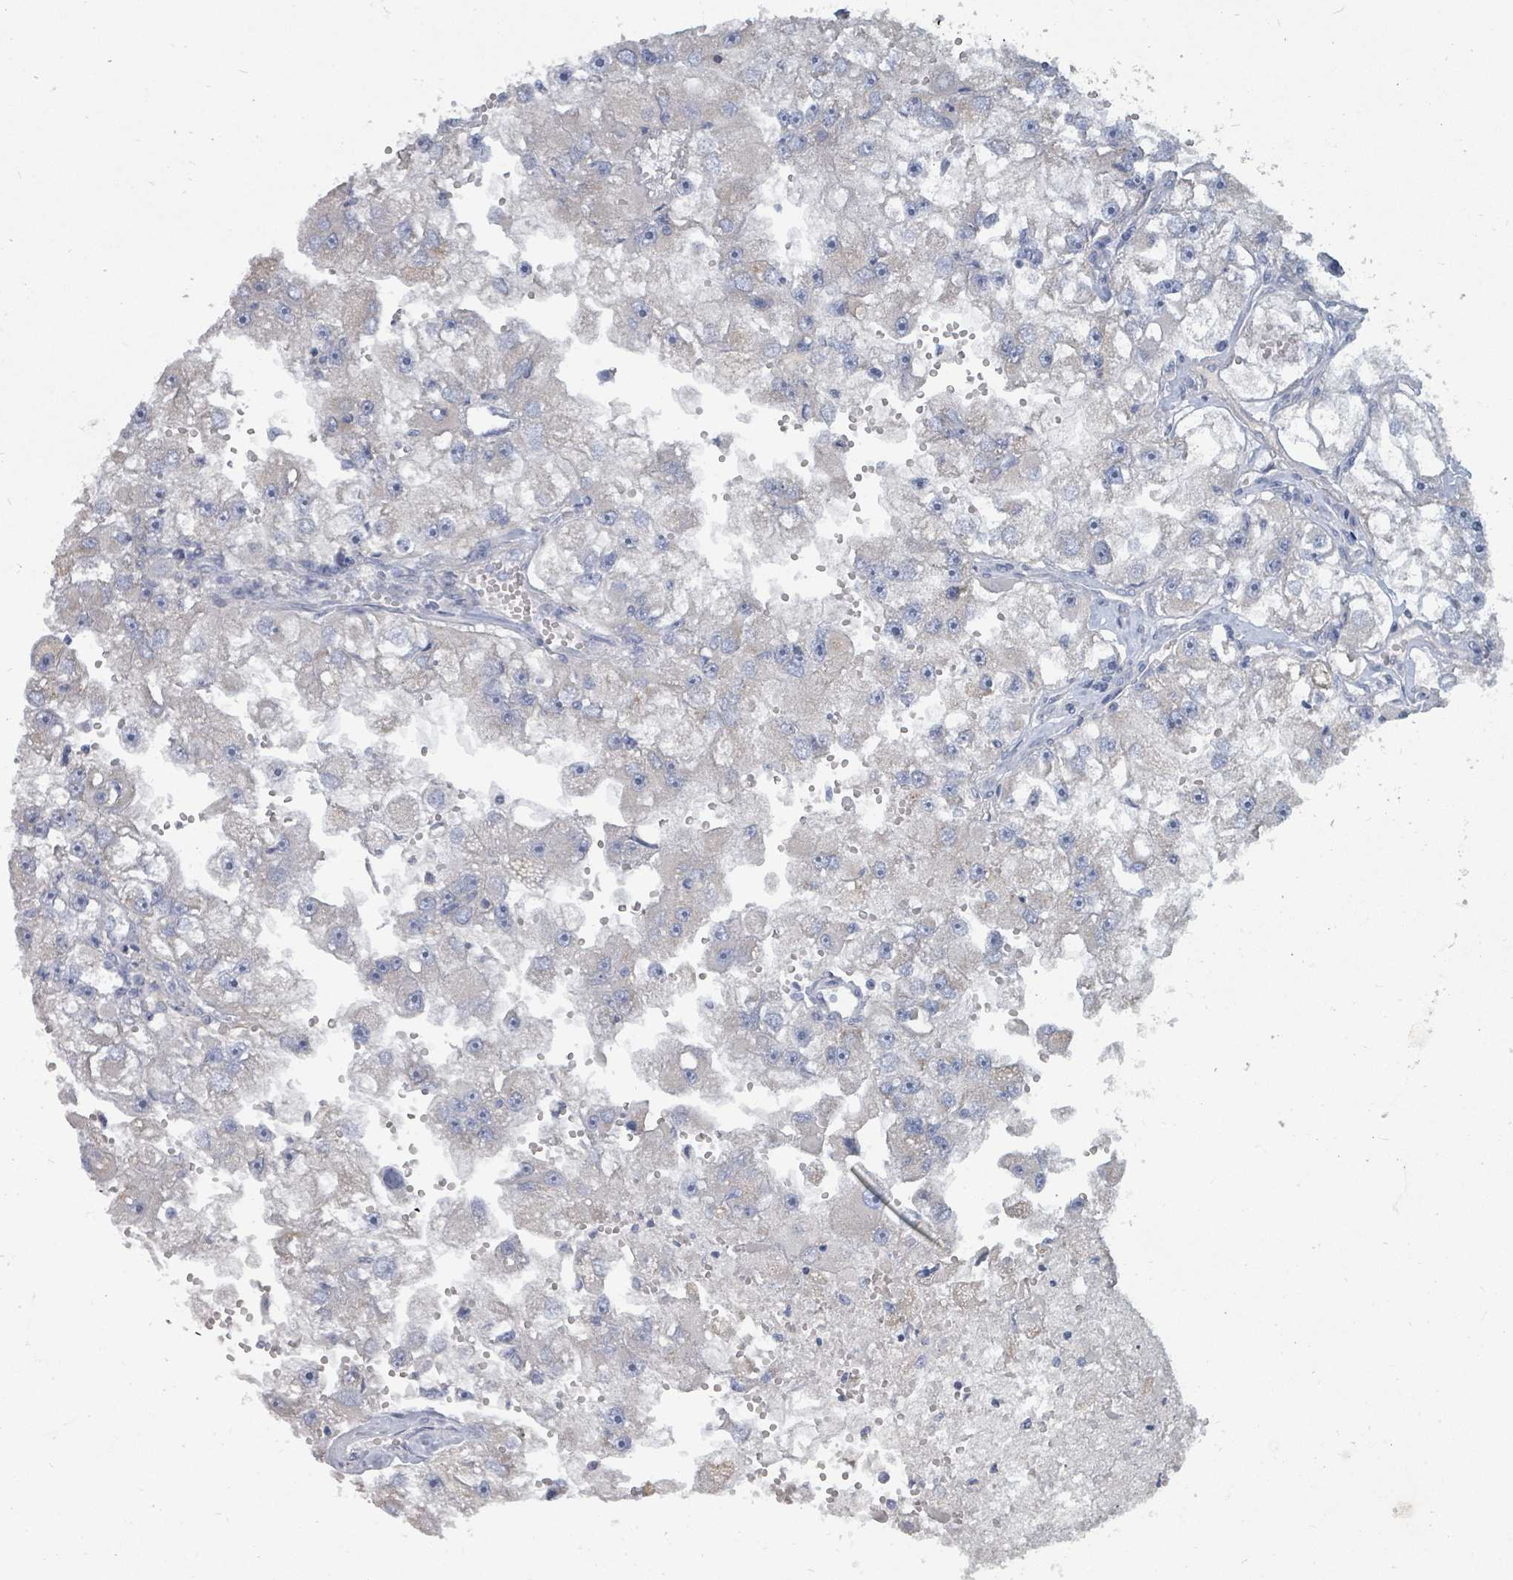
{"staining": {"intensity": "negative", "quantity": "none", "location": "none"}, "tissue": "renal cancer", "cell_type": "Tumor cells", "image_type": "cancer", "snomed": [{"axis": "morphology", "description": "Adenocarcinoma, NOS"}, {"axis": "topography", "description": "Kidney"}], "caption": "A high-resolution photomicrograph shows IHC staining of renal cancer, which exhibits no significant expression in tumor cells. (Immunohistochemistry, brightfield microscopy, high magnification).", "gene": "ARGFX", "patient": {"sex": "male", "age": 63}}